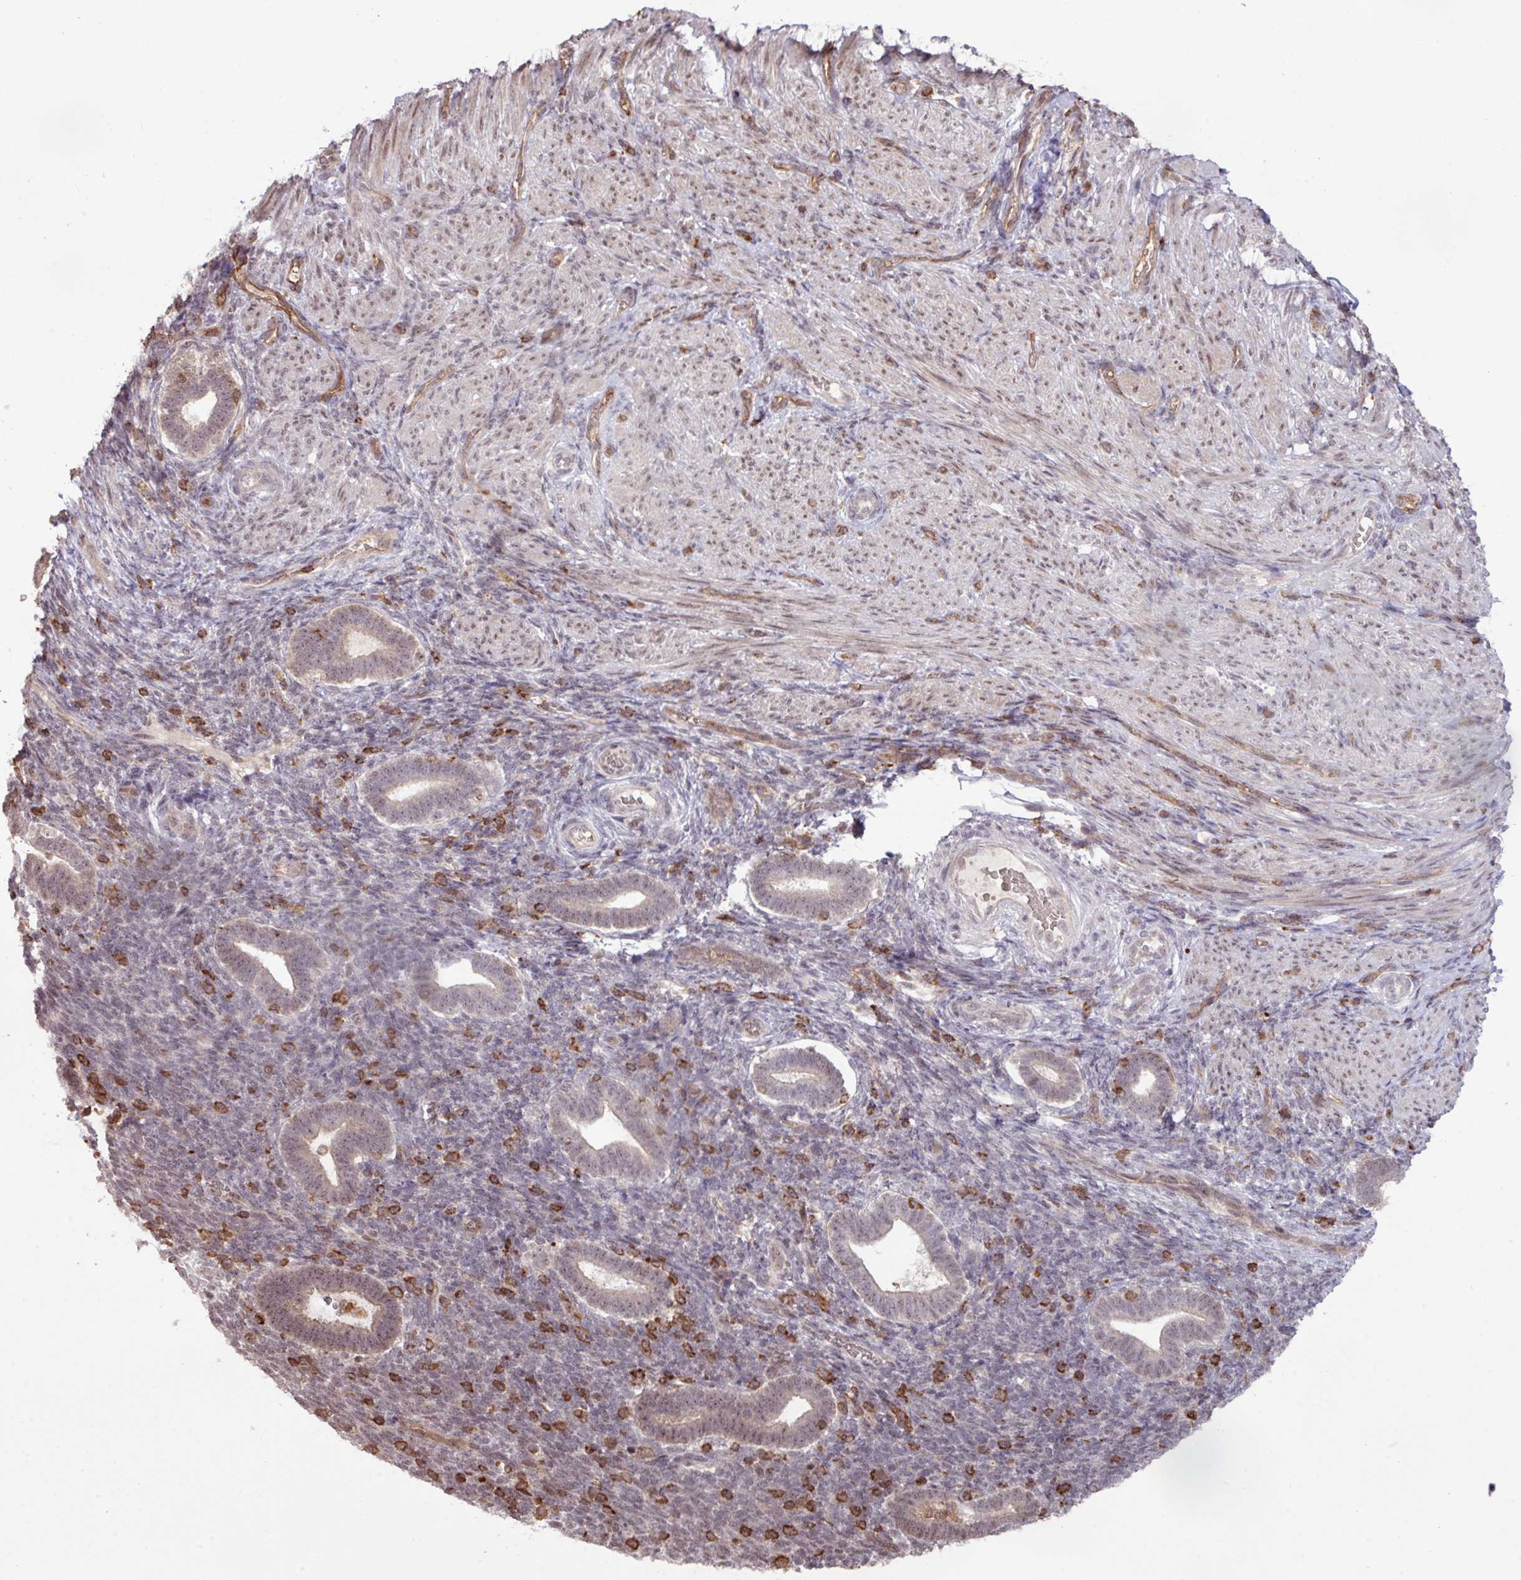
{"staining": {"intensity": "moderate", "quantity": "25%-75%", "location": "cytoplasmic/membranous,nuclear"}, "tissue": "endometrium", "cell_type": "Cells in endometrial stroma", "image_type": "normal", "snomed": [{"axis": "morphology", "description": "Normal tissue, NOS"}, {"axis": "topography", "description": "Endometrium"}], "caption": "Human endometrium stained for a protein (brown) demonstrates moderate cytoplasmic/membranous,nuclear positive positivity in about 25%-75% of cells in endometrial stroma.", "gene": "GON7", "patient": {"sex": "female", "age": 34}}